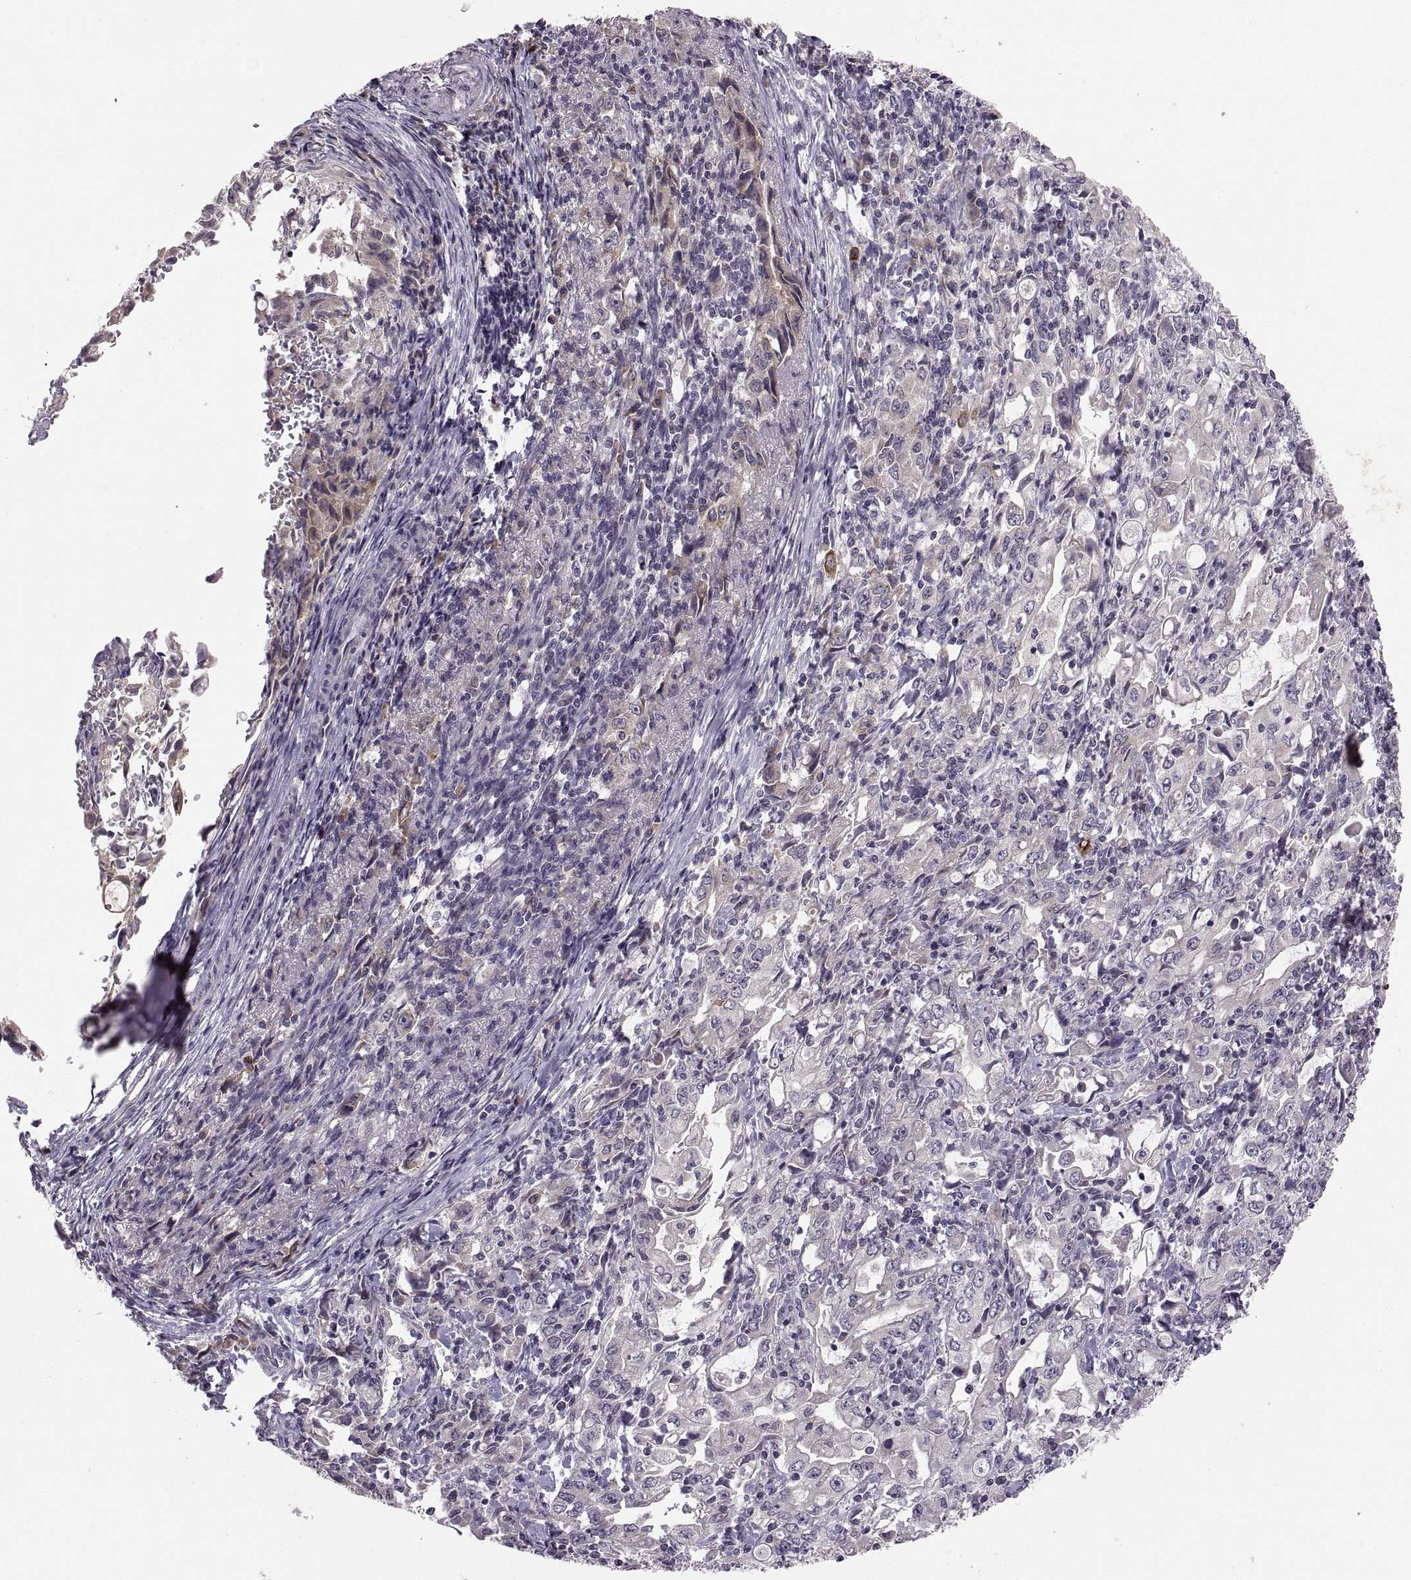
{"staining": {"intensity": "weak", "quantity": "<25%", "location": "cytoplasmic/membranous"}, "tissue": "stomach cancer", "cell_type": "Tumor cells", "image_type": "cancer", "snomed": [{"axis": "morphology", "description": "Adenocarcinoma, NOS"}, {"axis": "topography", "description": "Stomach, lower"}], "caption": "The IHC image has no significant positivity in tumor cells of stomach cancer tissue.", "gene": "HMGCR", "patient": {"sex": "female", "age": 72}}